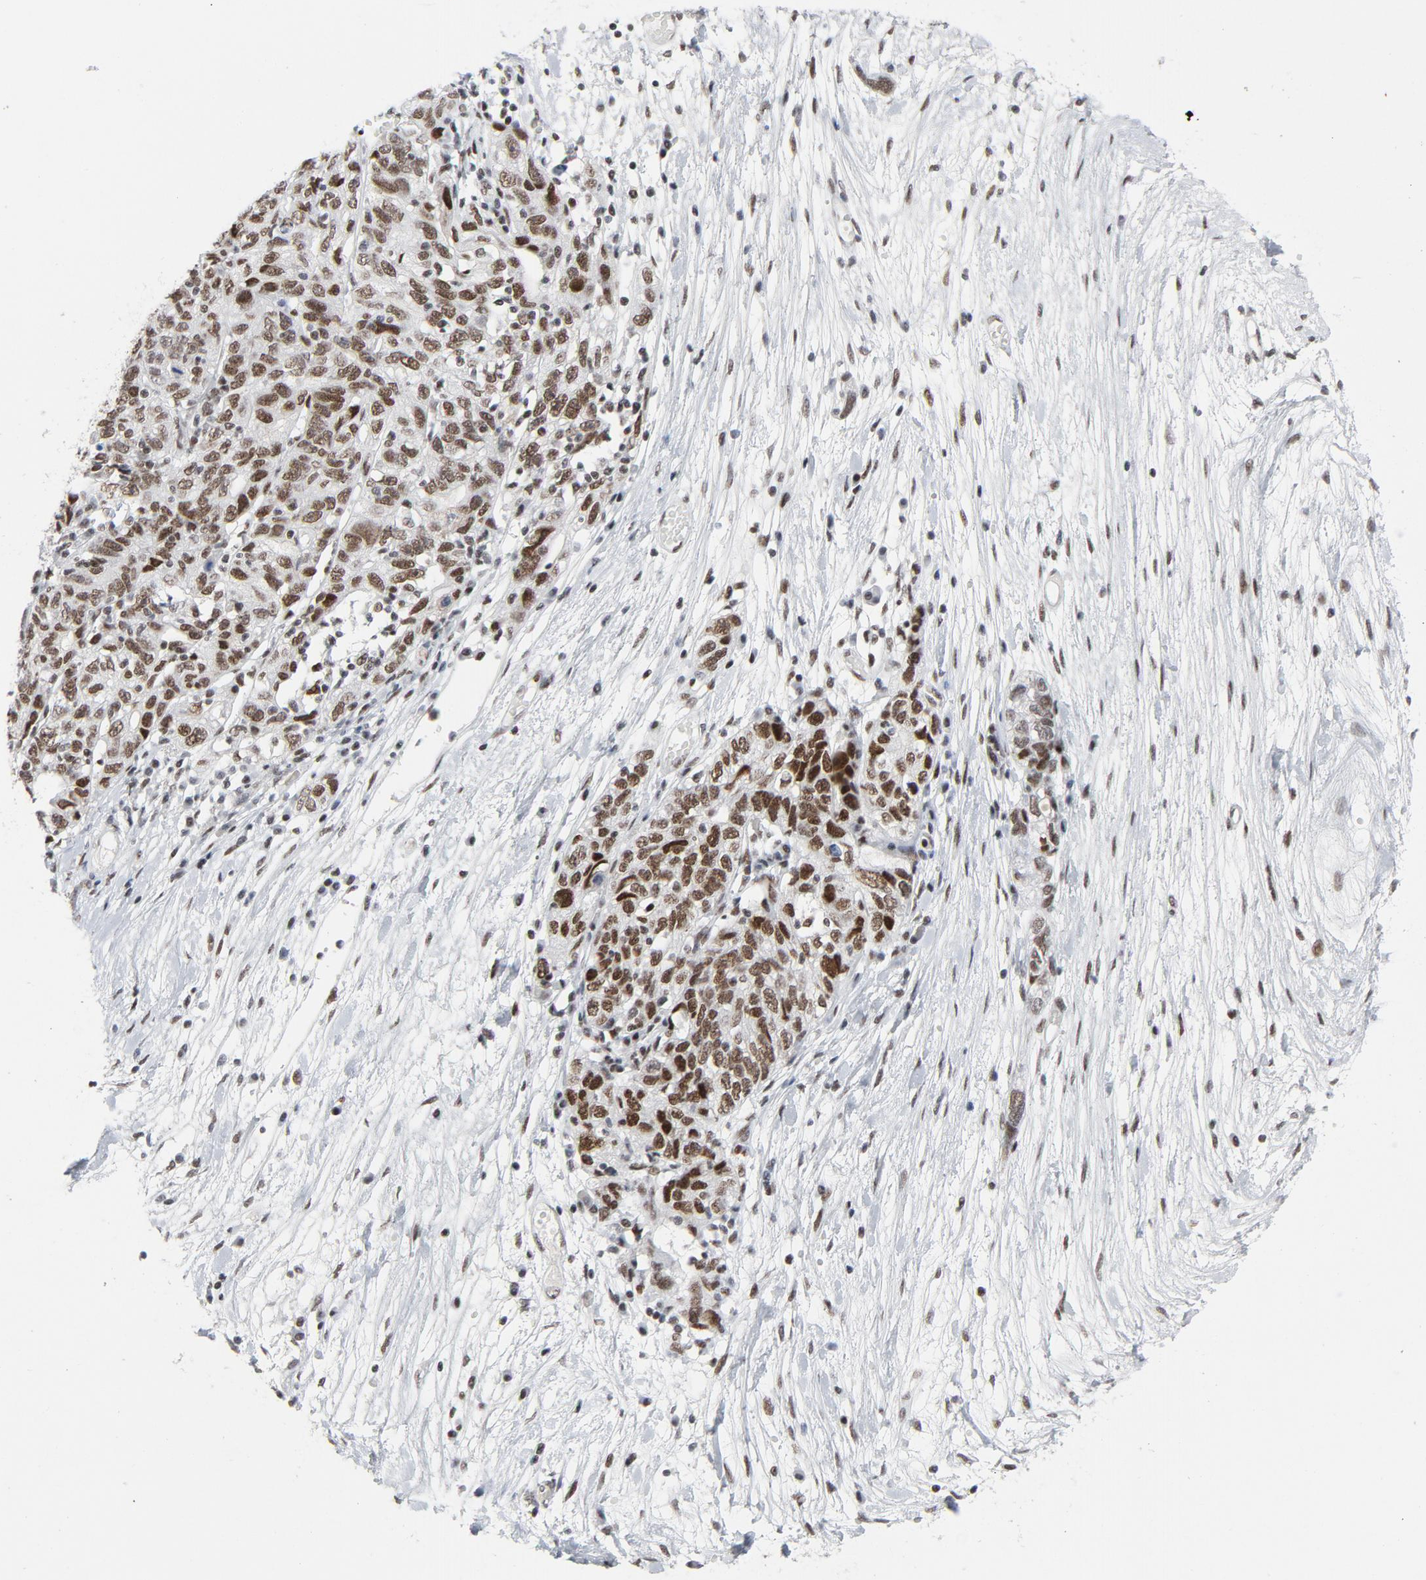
{"staining": {"intensity": "moderate", "quantity": ">75%", "location": "nuclear"}, "tissue": "ovarian cancer", "cell_type": "Tumor cells", "image_type": "cancer", "snomed": [{"axis": "morphology", "description": "Cystadenocarcinoma, serous, NOS"}, {"axis": "topography", "description": "Ovary"}], "caption": "About >75% of tumor cells in human serous cystadenocarcinoma (ovarian) reveal moderate nuclear protein staining as visualized by brown immunohistochemical staining.", "gene": "HSF1", "patient": {"sex": "female", "age": 71}}